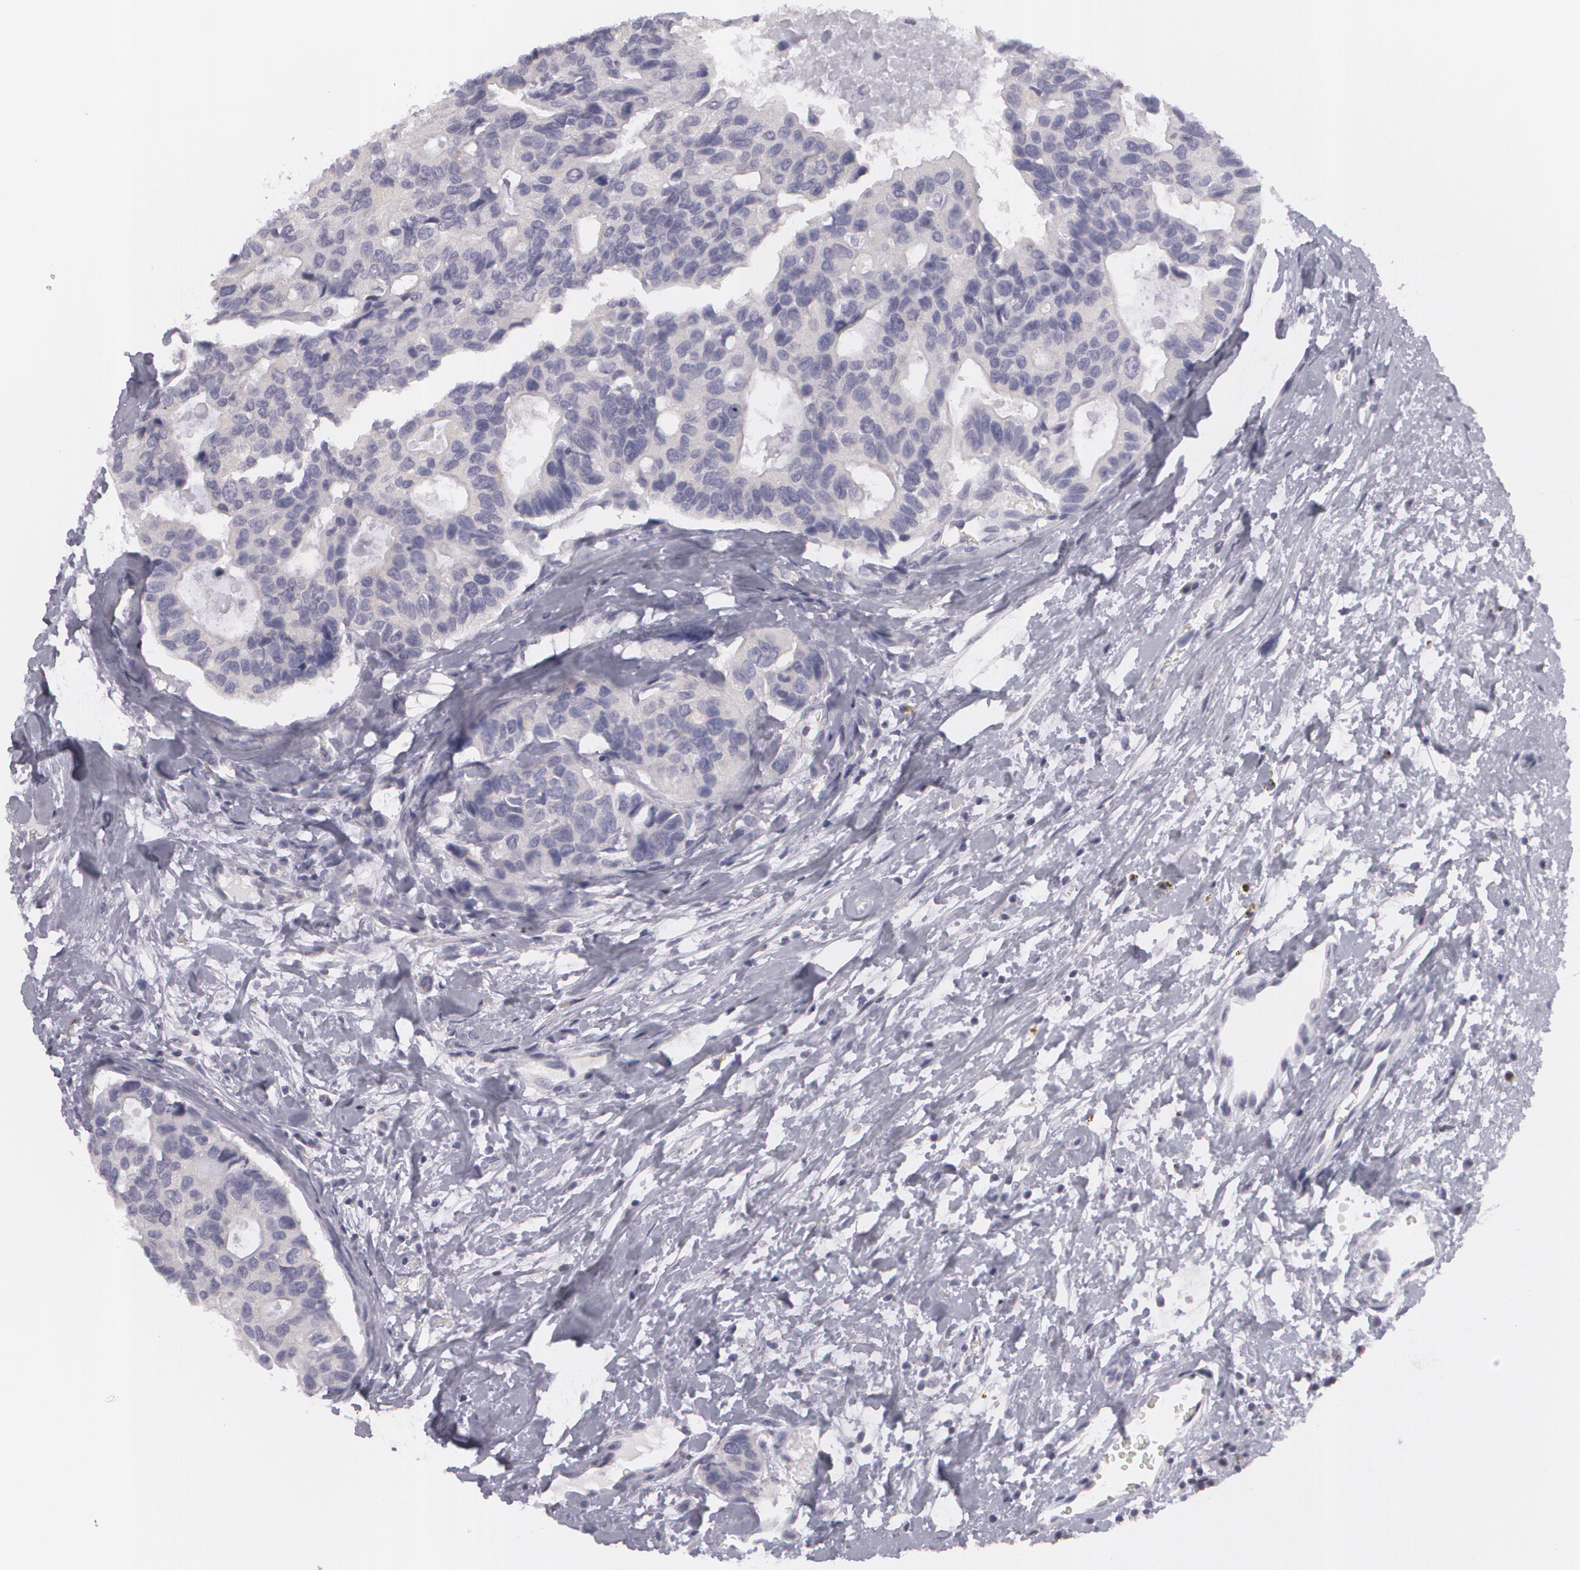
{"staining": {"intensity": "negative", "quantity": "none", "location": "none"}, "tissue": "breast cancer", "cell_type": "Tumor cells", "image_type": "cancer", "snomed": [{"axis": "morphology", "description": "Duct carcinoma"}, {"axis": "topography", "description": "Breast"}], "caption": "Protein analysis of intraductal carcinoma (breast) displays no significant positivity in tumor cells. (DAB immunohistochemistry (IHC) visualized using brightfield microscopy, high magnification).", "gene": "MBNL3", "patient": {"sex": "female", "age": 69}}